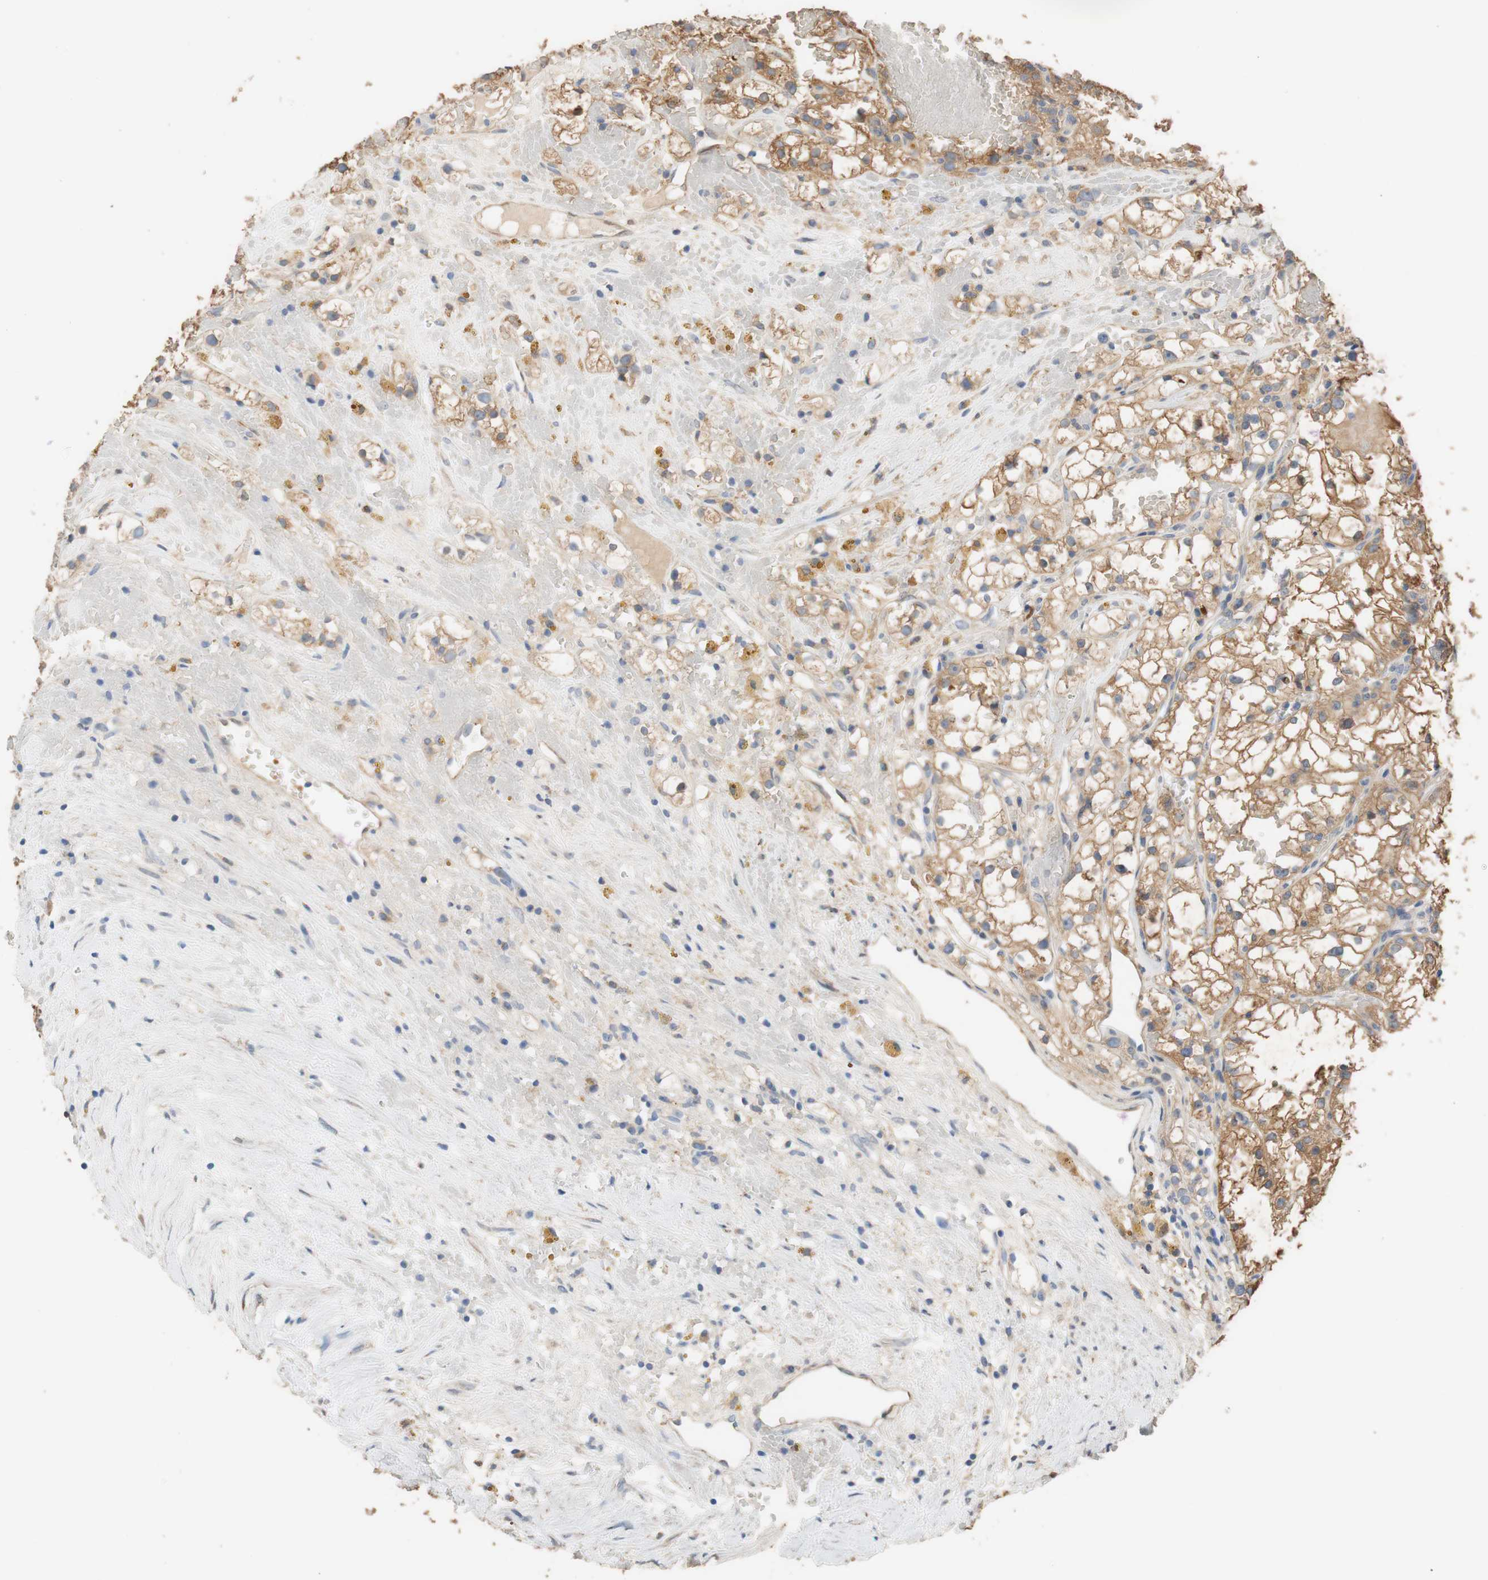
{"staining": {"intensity": "strong", "quantity": "25%-75%", "location": "cytoplasmic/membranous"}, "tissue": "renal cancer", "cell_type": "Tumor cells", "image_type": "cancer", "snomed": [{"axis": "morphology", "description": "Adenocarcinoma, NOS"}, {"axis": "topography", "description": "Kidney"}], "caption": "A micrograph of human renal cancer stained for a protein displays strong cytoplasmic/membranous brown staining in tumor cells.", "gene": "ALDH1A2", "patient": {"sex": "male", "age": 56}}